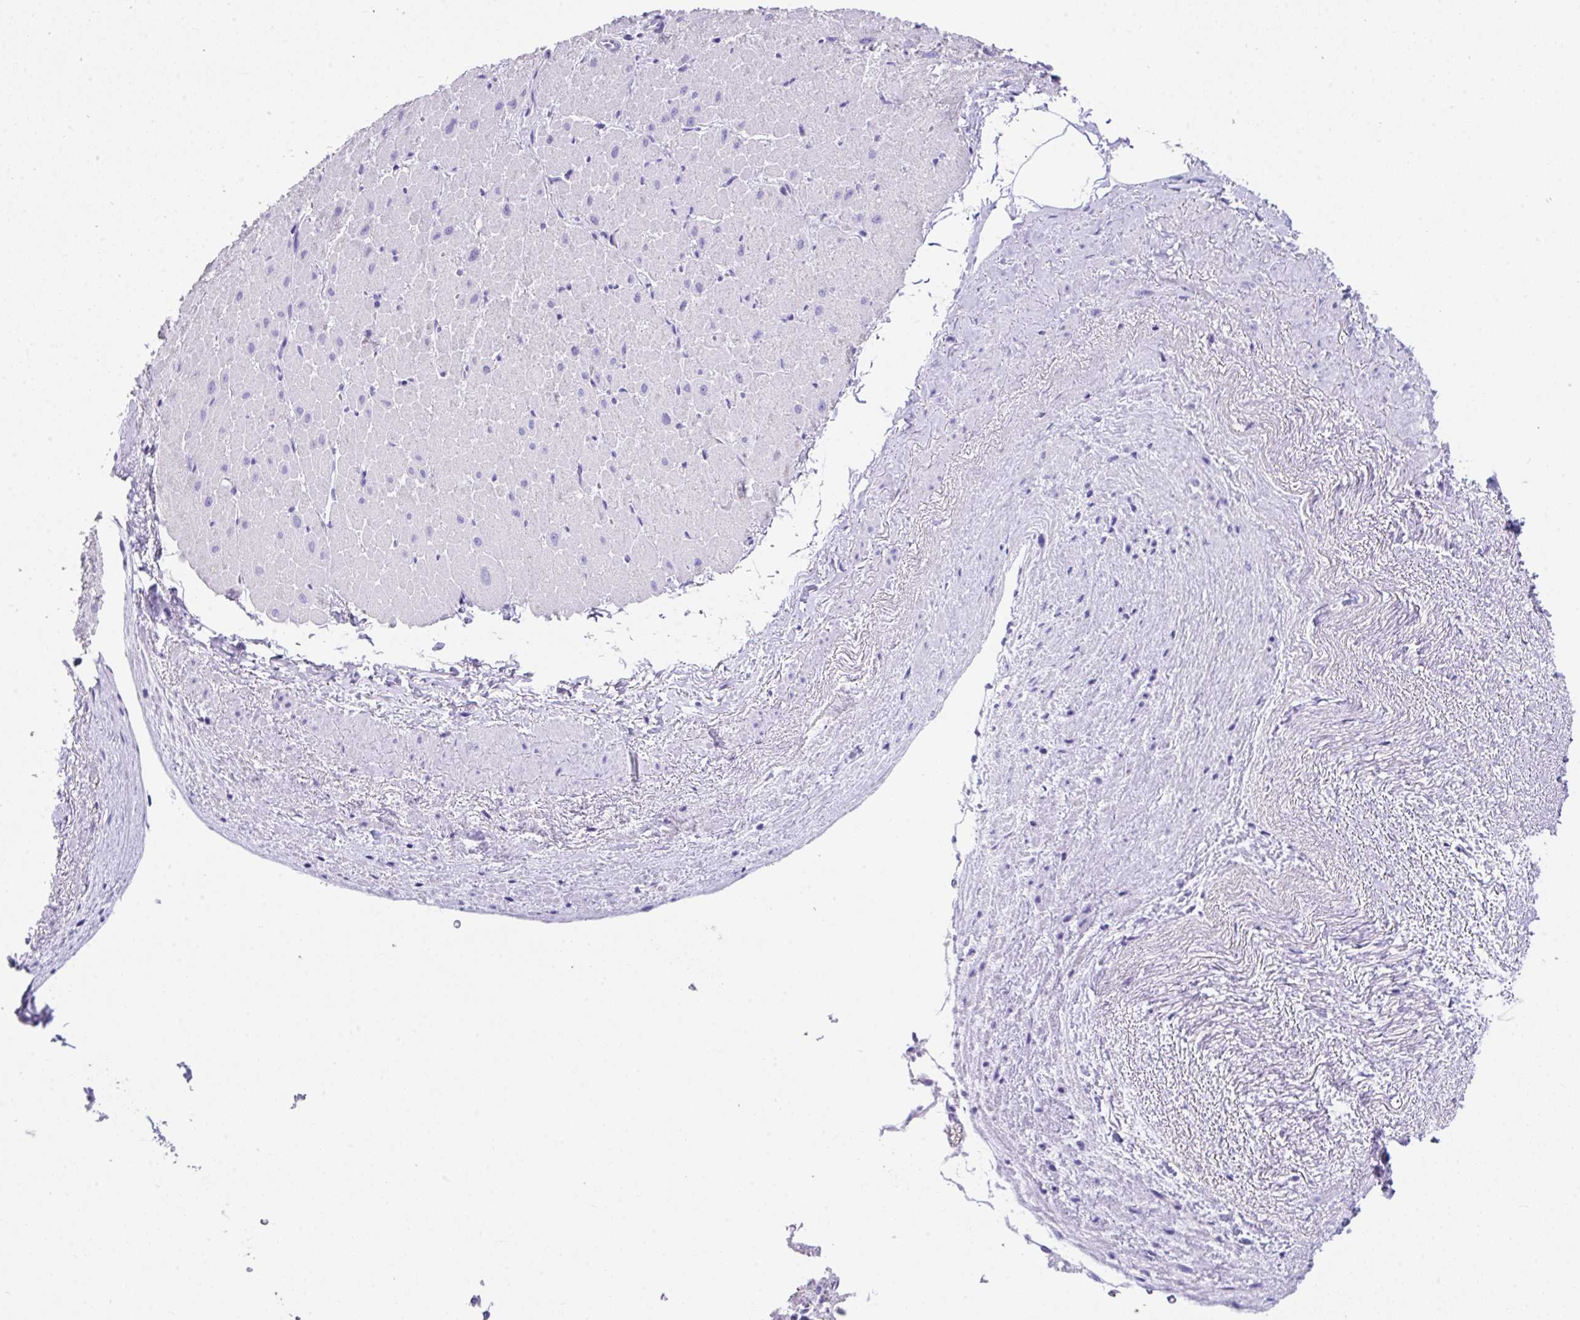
{"staining": {"intensity": "negative", "quantity": "none", "location": "none"}, "tissue": "heart muscle", "cell_type": "Cardiomyocytes", "image_type": "normal", "snomed": [{"axis": "morphology", "description": "Normal tissue, NOS"}, {"axis": "topography", "description": "Heart"}], "caption": "Immunohistochemistry (IHC) micrograph of unremarkable heart muscle: heart muscle stained with DAB displays no significant protein positivity in cardiomyocytes. (Stains: DAB (3,3'-diaminobenzidine) immunohistochemistry with hematoxylin counter stain, Microscopy: brightfield microscopy at high magnification).", "gene": "LGALS4", "patient": {"sex": "male", "age": 62}}